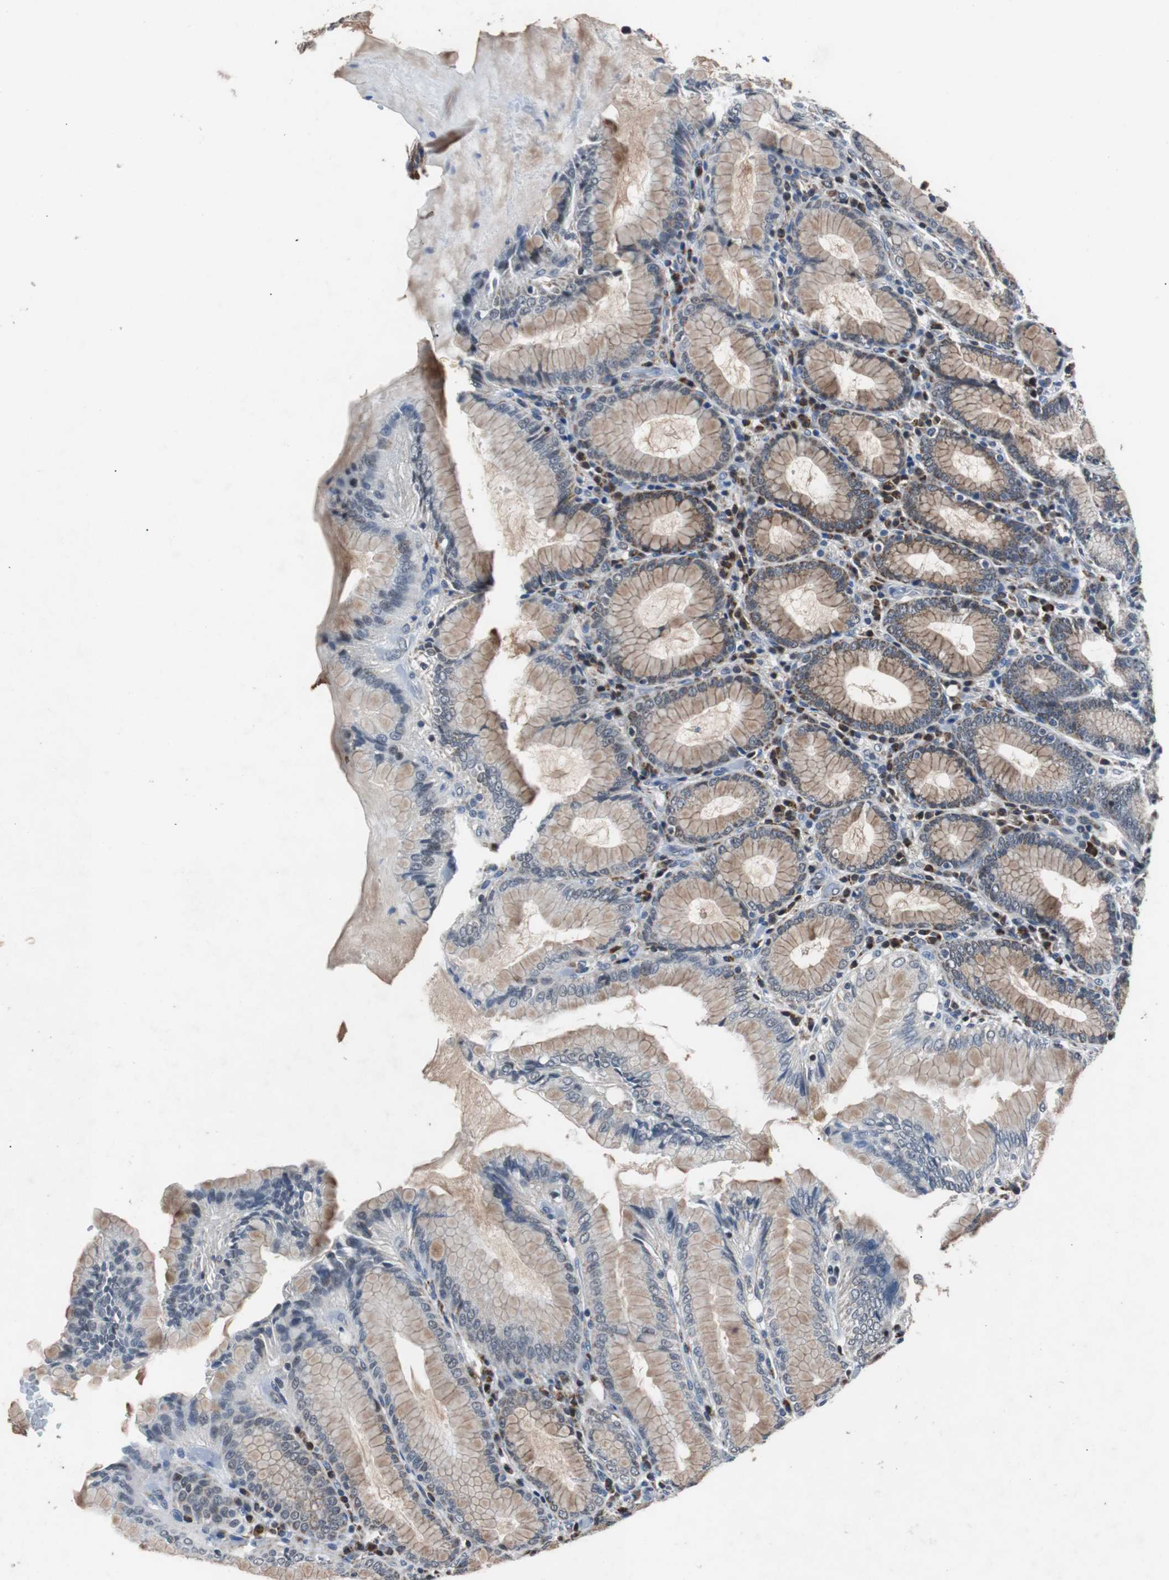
{"staining": {"intensity": "strong", "quantity": ">75%", "location": "cytoplasmic/membranous"}, "tissue": "stomach", "cell_type": "Glandular cells", "image_type": "normal", "snomed": [{"axis": "morphology", "description": "Normal tissue, NOS"}, {"axis": "topography", "description": "Stomach, lower"}], "caption": "The image demonstrates immunohistochemical staining of normal stomach. There is strong cytoplasmic/membranous staining is seen in about >75% of glandular cells.", "gene": "PITRM1", "patient": {"sex": "female", "age": 76}}